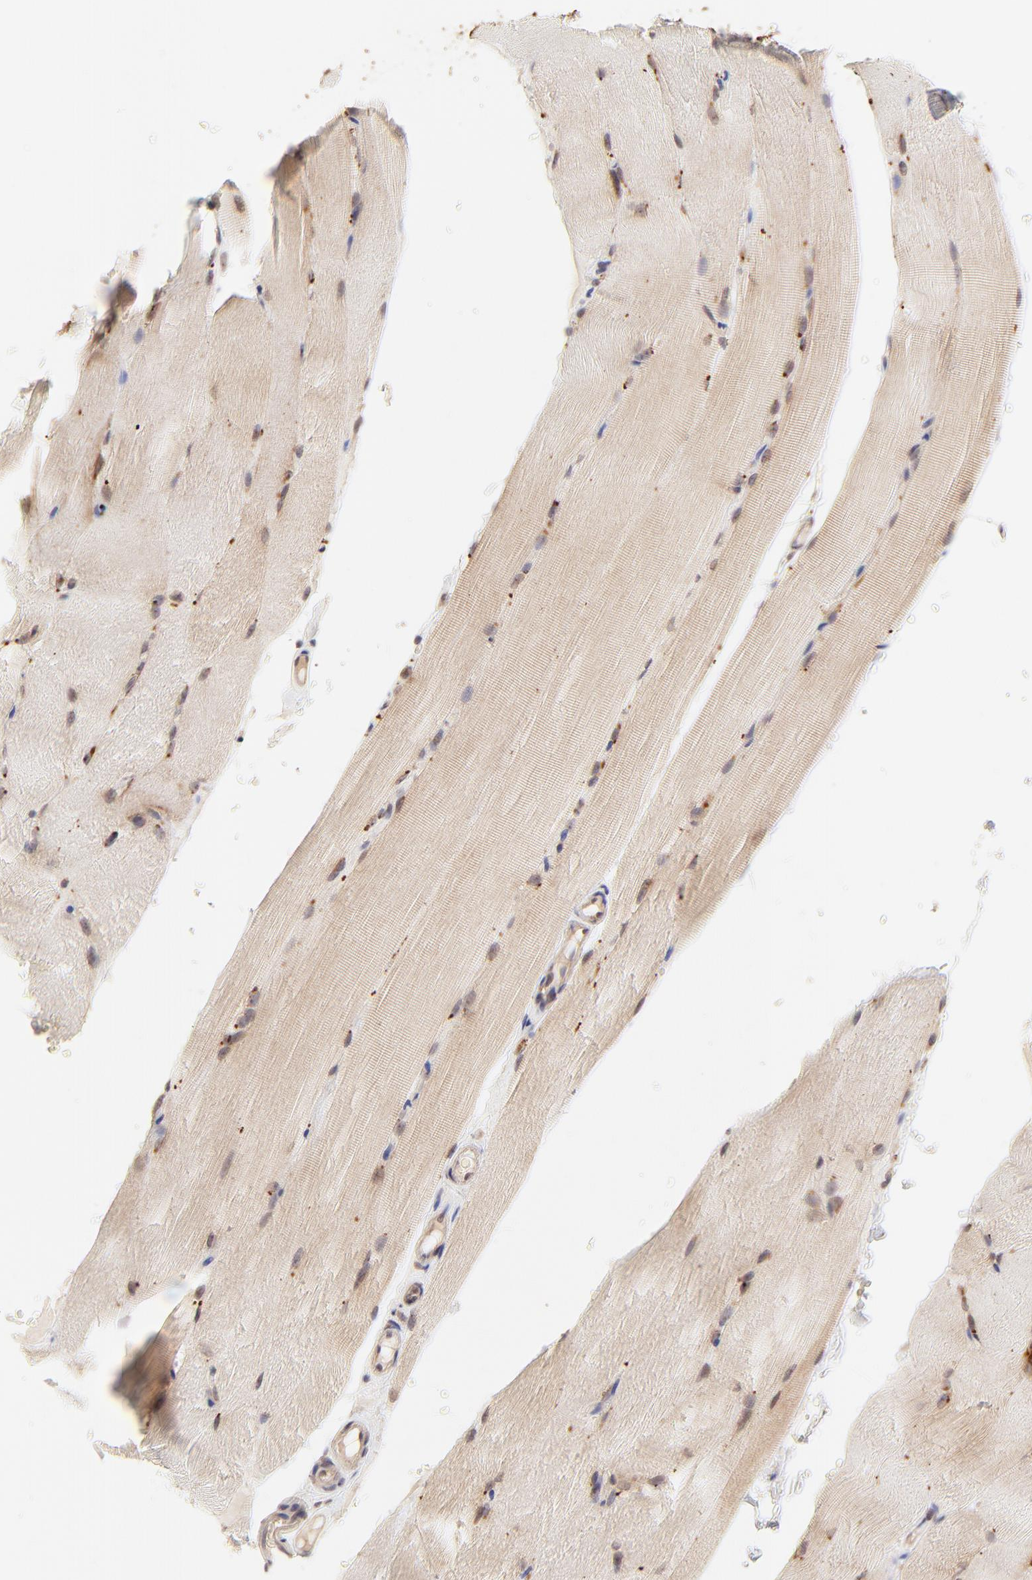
{"staining": {"intensity": "moderate", "quantity": ">75%", "location": "cytoplasmic/membranous"}, "tissue": "skeletal muscle", "cell_type": "Myocytes", "image_type": "normal", "snomed": [{"axis": "morphology", "description": "Normal tissue, NOS"}, {"axis": "topography", "description": "Skeletal muscle"}], "caption": "A micrograph showing moderate cytoplasmic/membranous staining in about >75% of myocytes in unremarkable skeletal muscle, as visualized by brown immunohistochemical staining.", "gene": "TNRC6B", "patient": {"sex": "female", "age": 37}}